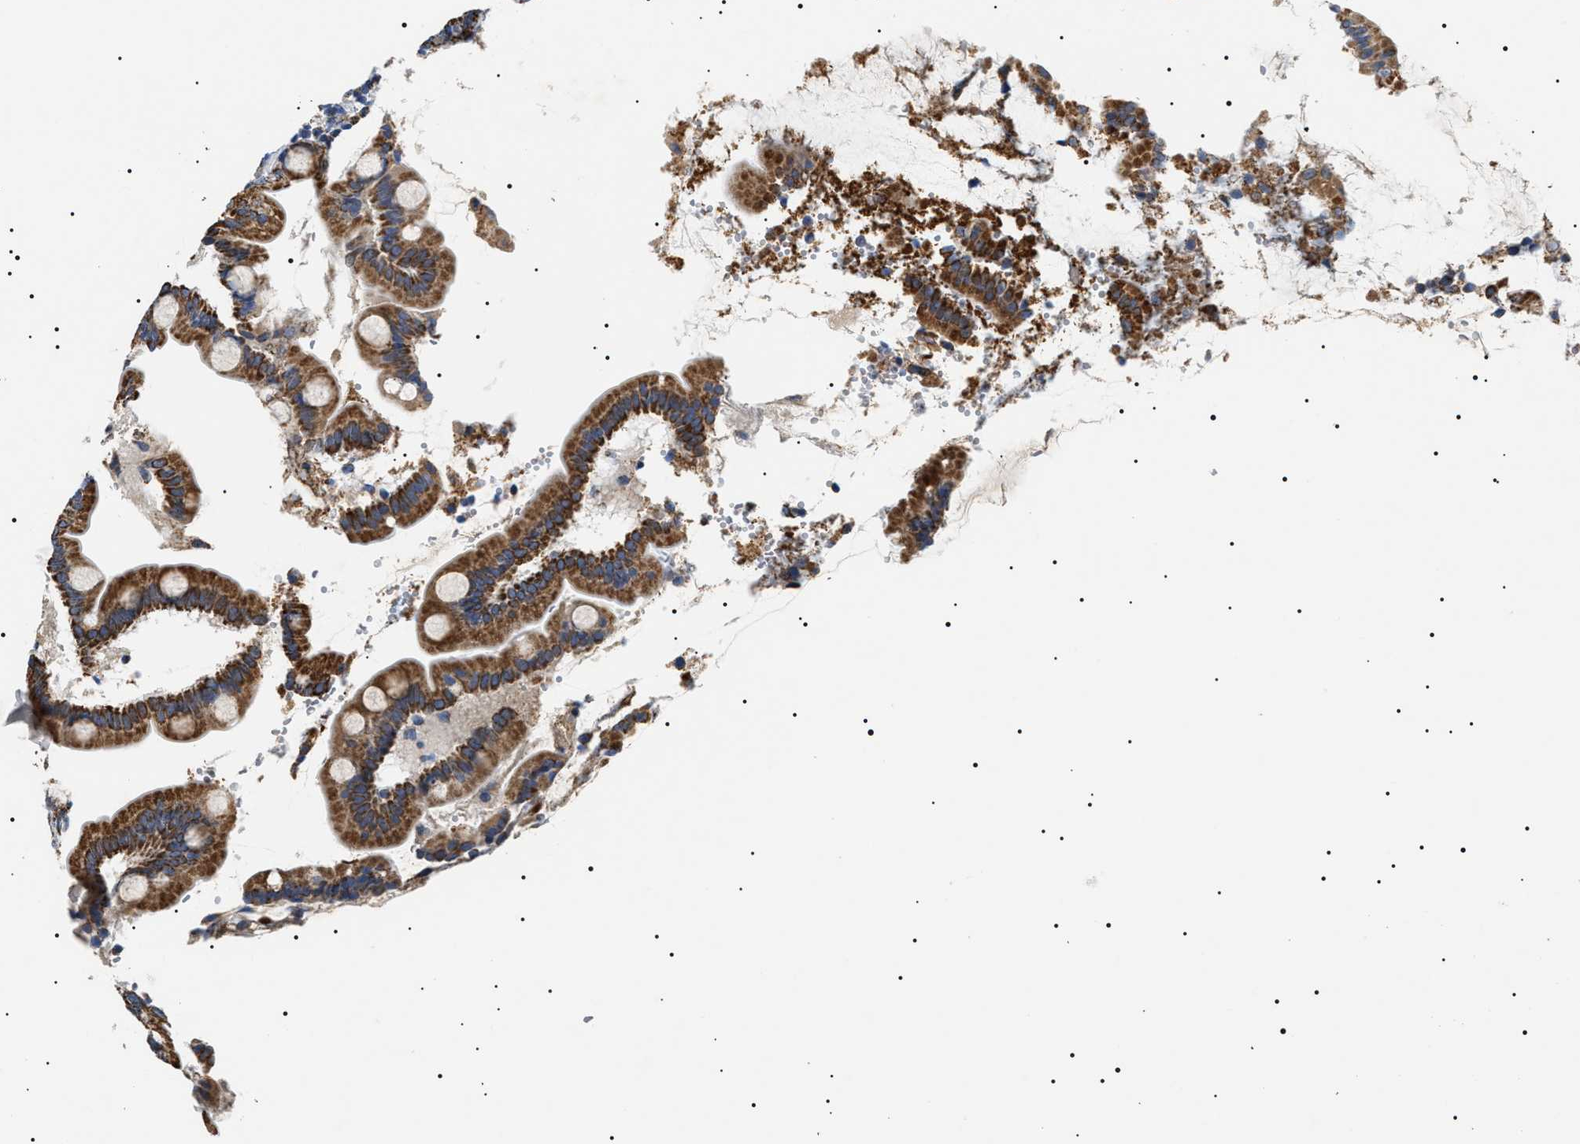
{"staining": {"intensity": "strong", "quantity": ">75%", "location": "cytoplasmic/membranous"}, "tissue": "small intestine", "cell_type": "Glandular cells", "image_type": "normal", "snomed": [{"axis": "morphology", "description": "Normal tissue, NOS"}, {"axis": "topography", "description": "Small intestine"}], "caption": "A histopathology image showing strong cytoplasmic/membranous positivity in approximately >75% of glandular cells in benign small intestine, as visualized by brown immunohistochemical staining.", "gene": "OXSM", "patient": {"sex": "female", "age": 56}}